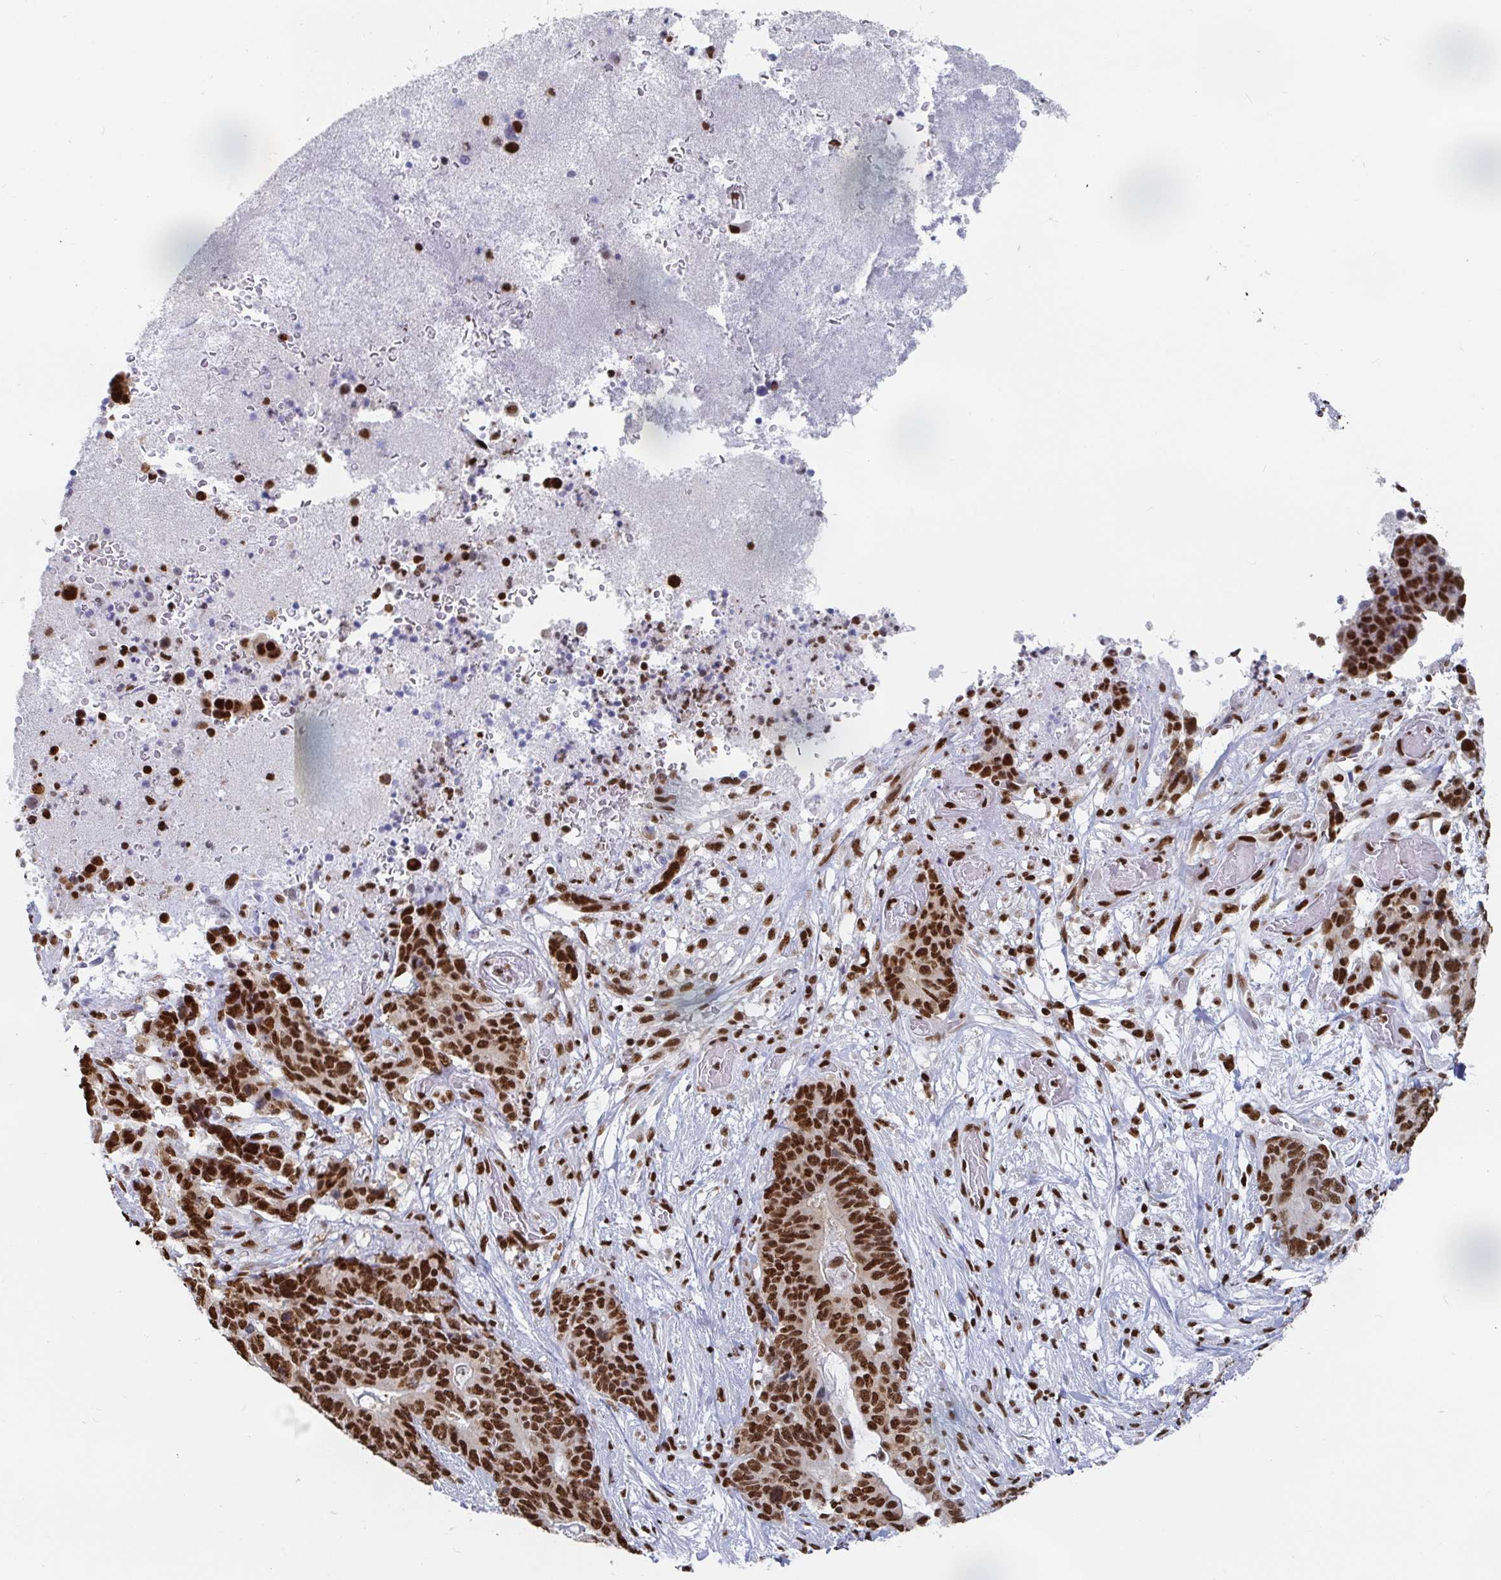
{"staining": {"intensity": "strong", "quantity": ">75%", "location": "nuclear"}, "tissue": "stomach cancer", "cell_type": "Tumor cells", "image_type": "cancer", "snomed": [{"axis": "morphology", "description": "Normal tissue, NOS"}, {"axis": "morphology", "description": "Adenocarcinoma, NOS"}, {"axis": "topography", "description": "Stomach"}], "caption": "Immunohistochemistry (IHC) staining of stomach adenocarcinoma, which demonstrates high levels of strong nuclear expression in about >75% of tumor cells indicating strong nuclear protein staining. The staining was performed using DAB (brown) for protein detection and nuclei were counterstained in hematoxylin (blue).", "gene": "EWSR1", "patient": {"sex": "female", "age": 64}}